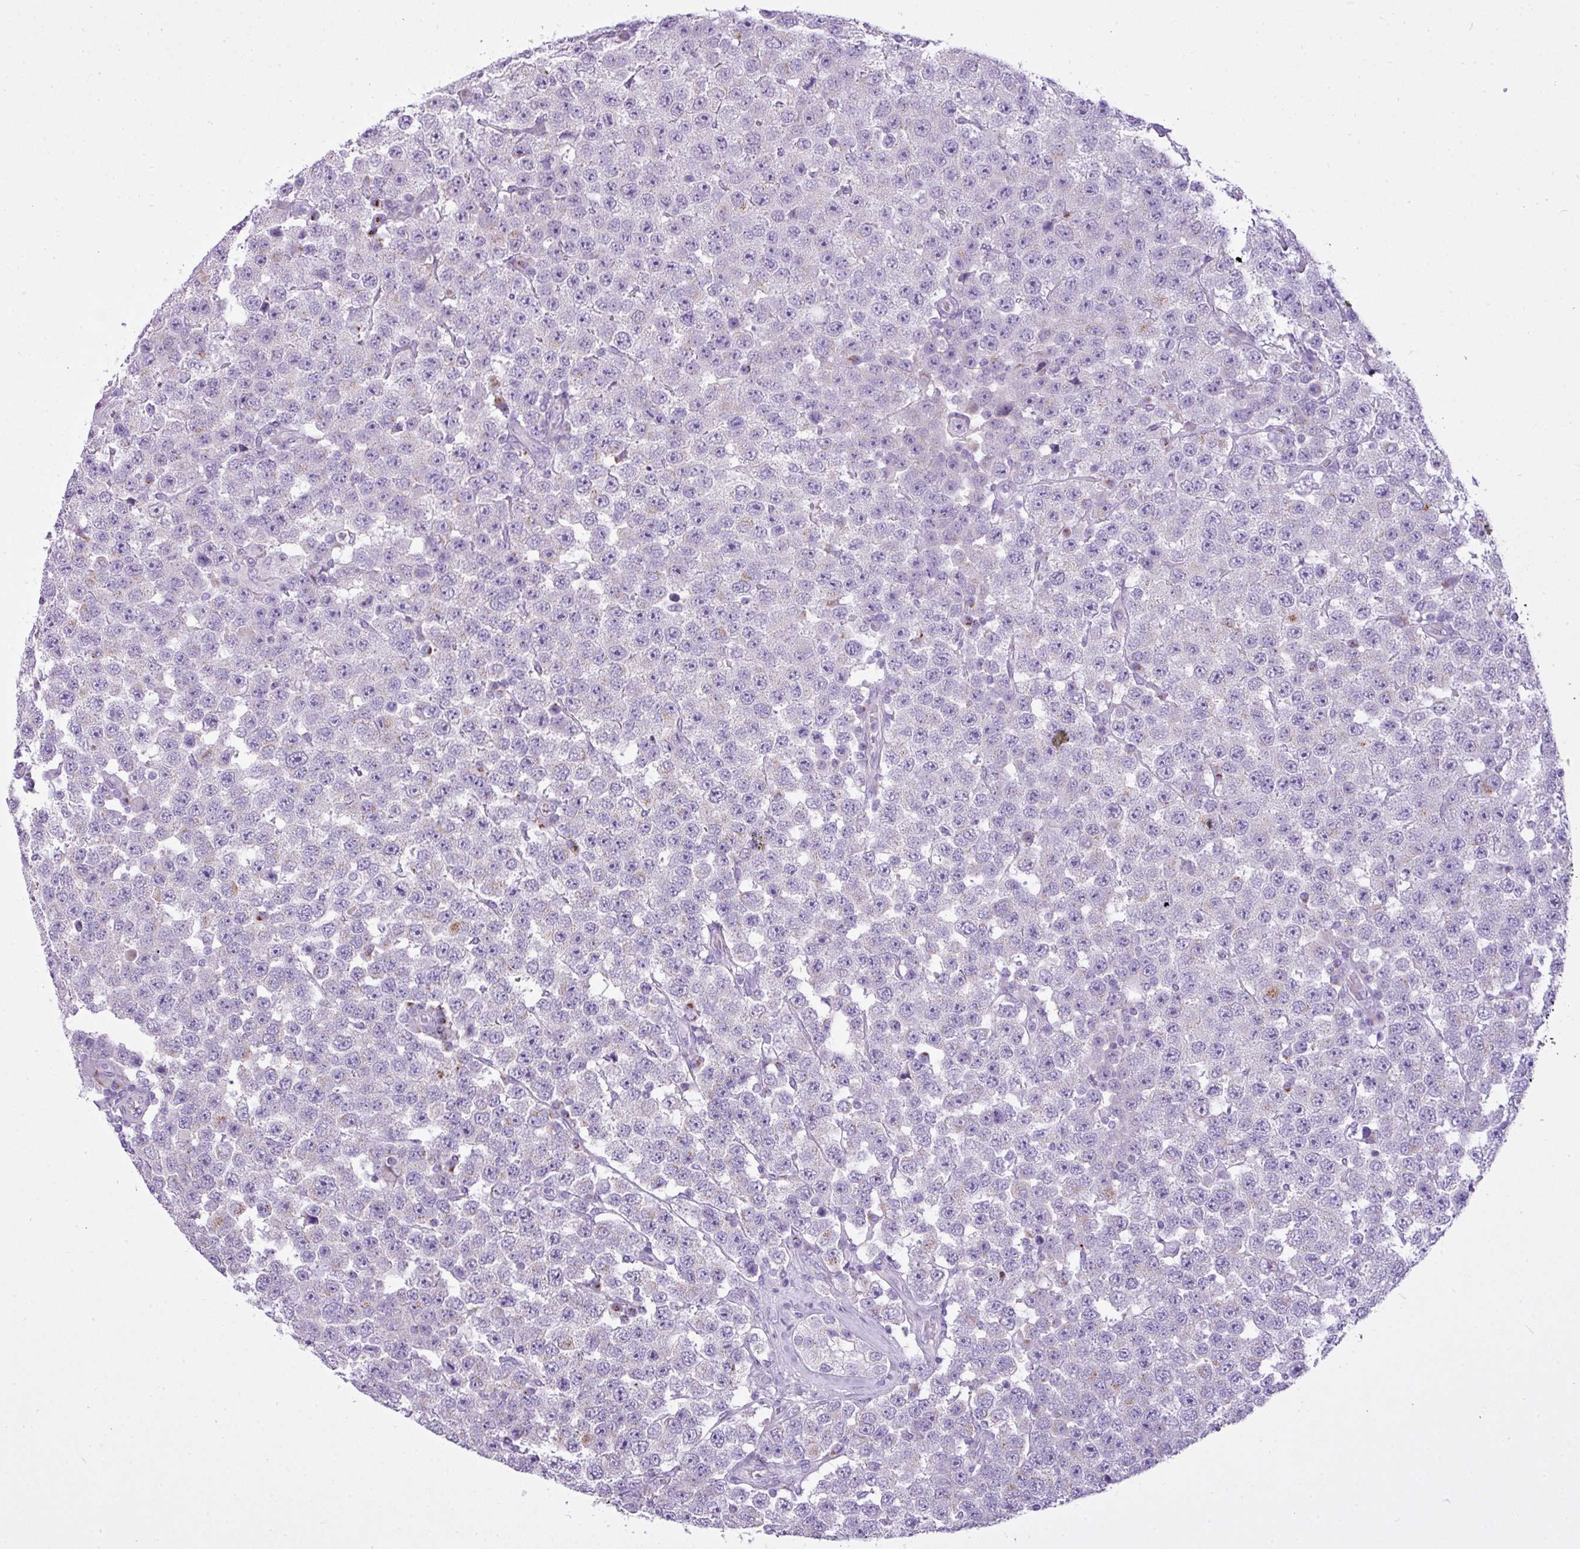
{"staining": {"intensity": "negative", "quantity": "none", "location": "none"}, "tissue": "testis cancer", "cell_type": "Tumor cells", "image_type": "cancer", "snomed": [{"axis": "morphology", "description": "Seminoma, NOS"}, {"axis": "topography", "description": "Testis"}], "caption": "Testis cancer (seminoma) was stained to show a protein in brown. There is no significant positivity in tumor cells. (Immunohistochemistry (ihc), brightfield microscopy, high magnification).", "gene": "FAM43A", "patient": {"sex": "male", "age": 28}}